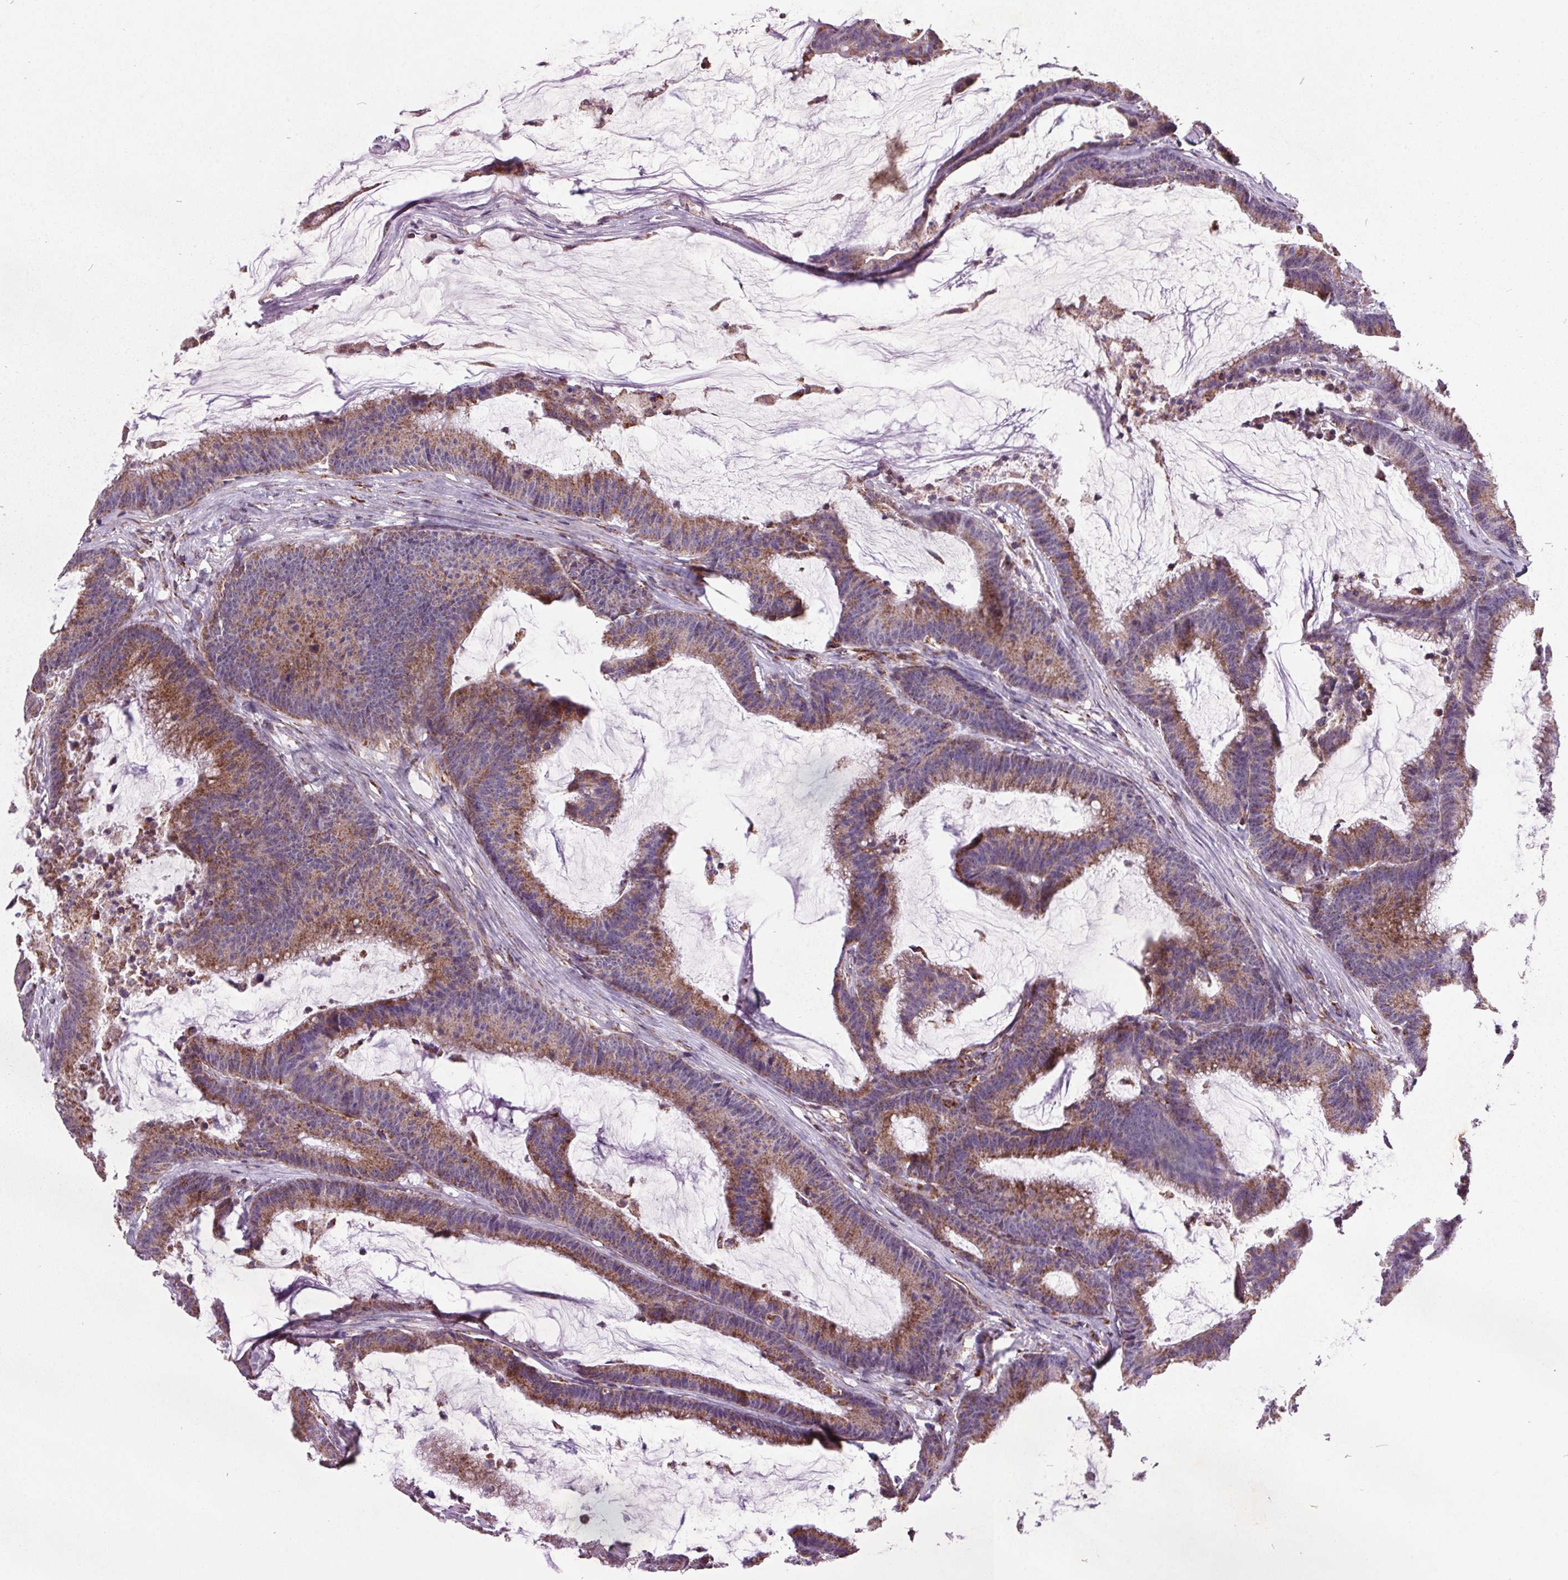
{"staining": {"intensity": "moderate", "quantity": ">75%", "location": "cytoplasmic/membranous"}, "tissue": "colorectal cancer", "cell_type": "Tumor cells", "image_type": "cancer", "snomed": [{"axis": "morphology", "description": "Adenocarcinoma, NOS"}, {"axis": "topography", "description": "Colon"}], "caption": "A brown stain highlights moderate cytoplasmic/membranous staining of a protein in colorectal cancer tumor cells.", "gene": "NDUFS6", "patient": {"sex": "female", "age": 78}}